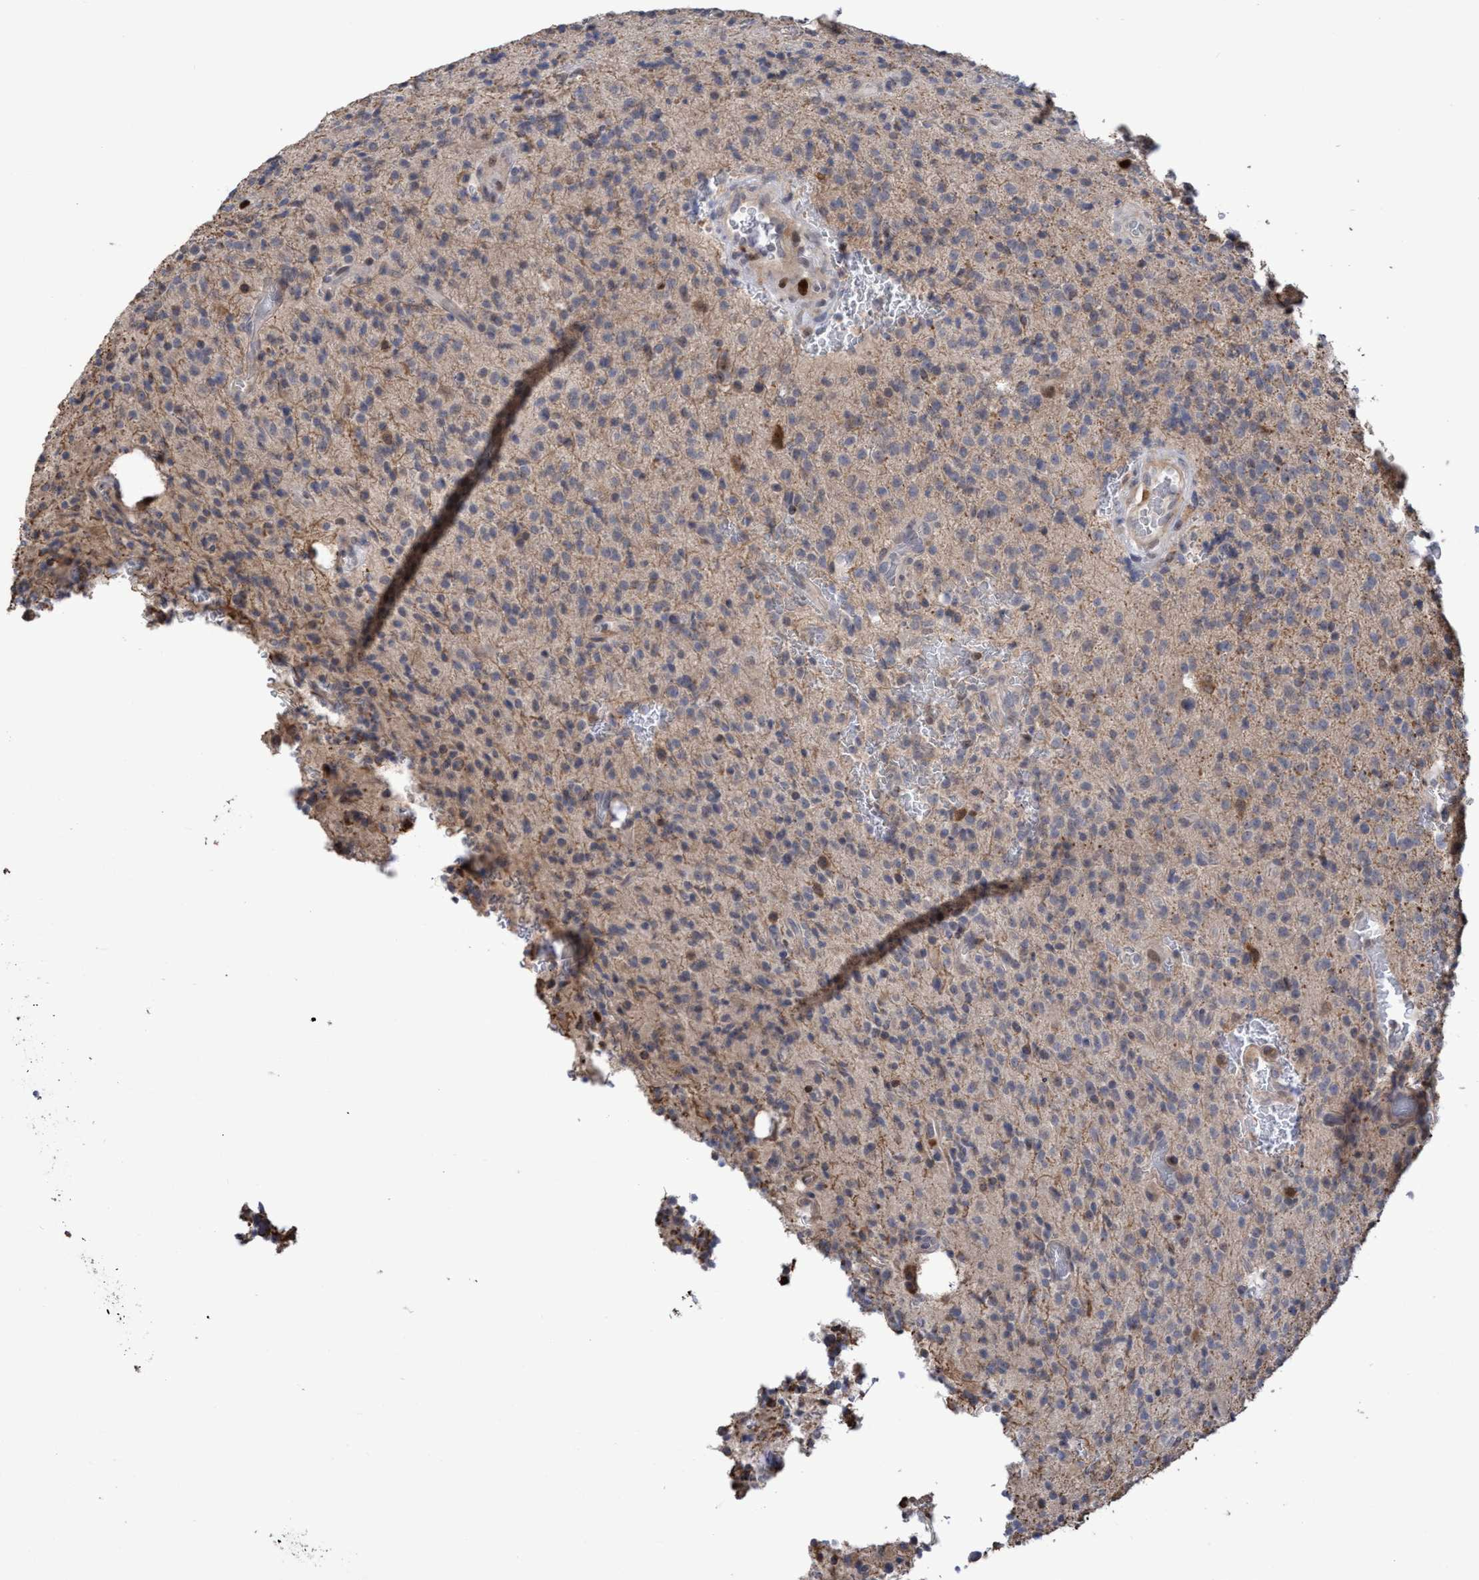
{"staining": {"intensity": "weak", "quantity": "<25%", "location": "cytoplasmic/membranous"}, "tissue": "glioma", "cell_type": "Tumor cells", "image_type": "cancer", "snomed": [{"axis": "morphology", "description": "Glioma, malignant, High grade"}, {"axis": "topography", "description": "Brain"}], "caption": "The immunohistochemistry micrograph has no significant positivity in tumor cells of malignant glioma (high-grade) tissue.", "gene": "SLBP", "patient": {"sex": "male", "age": 34}}